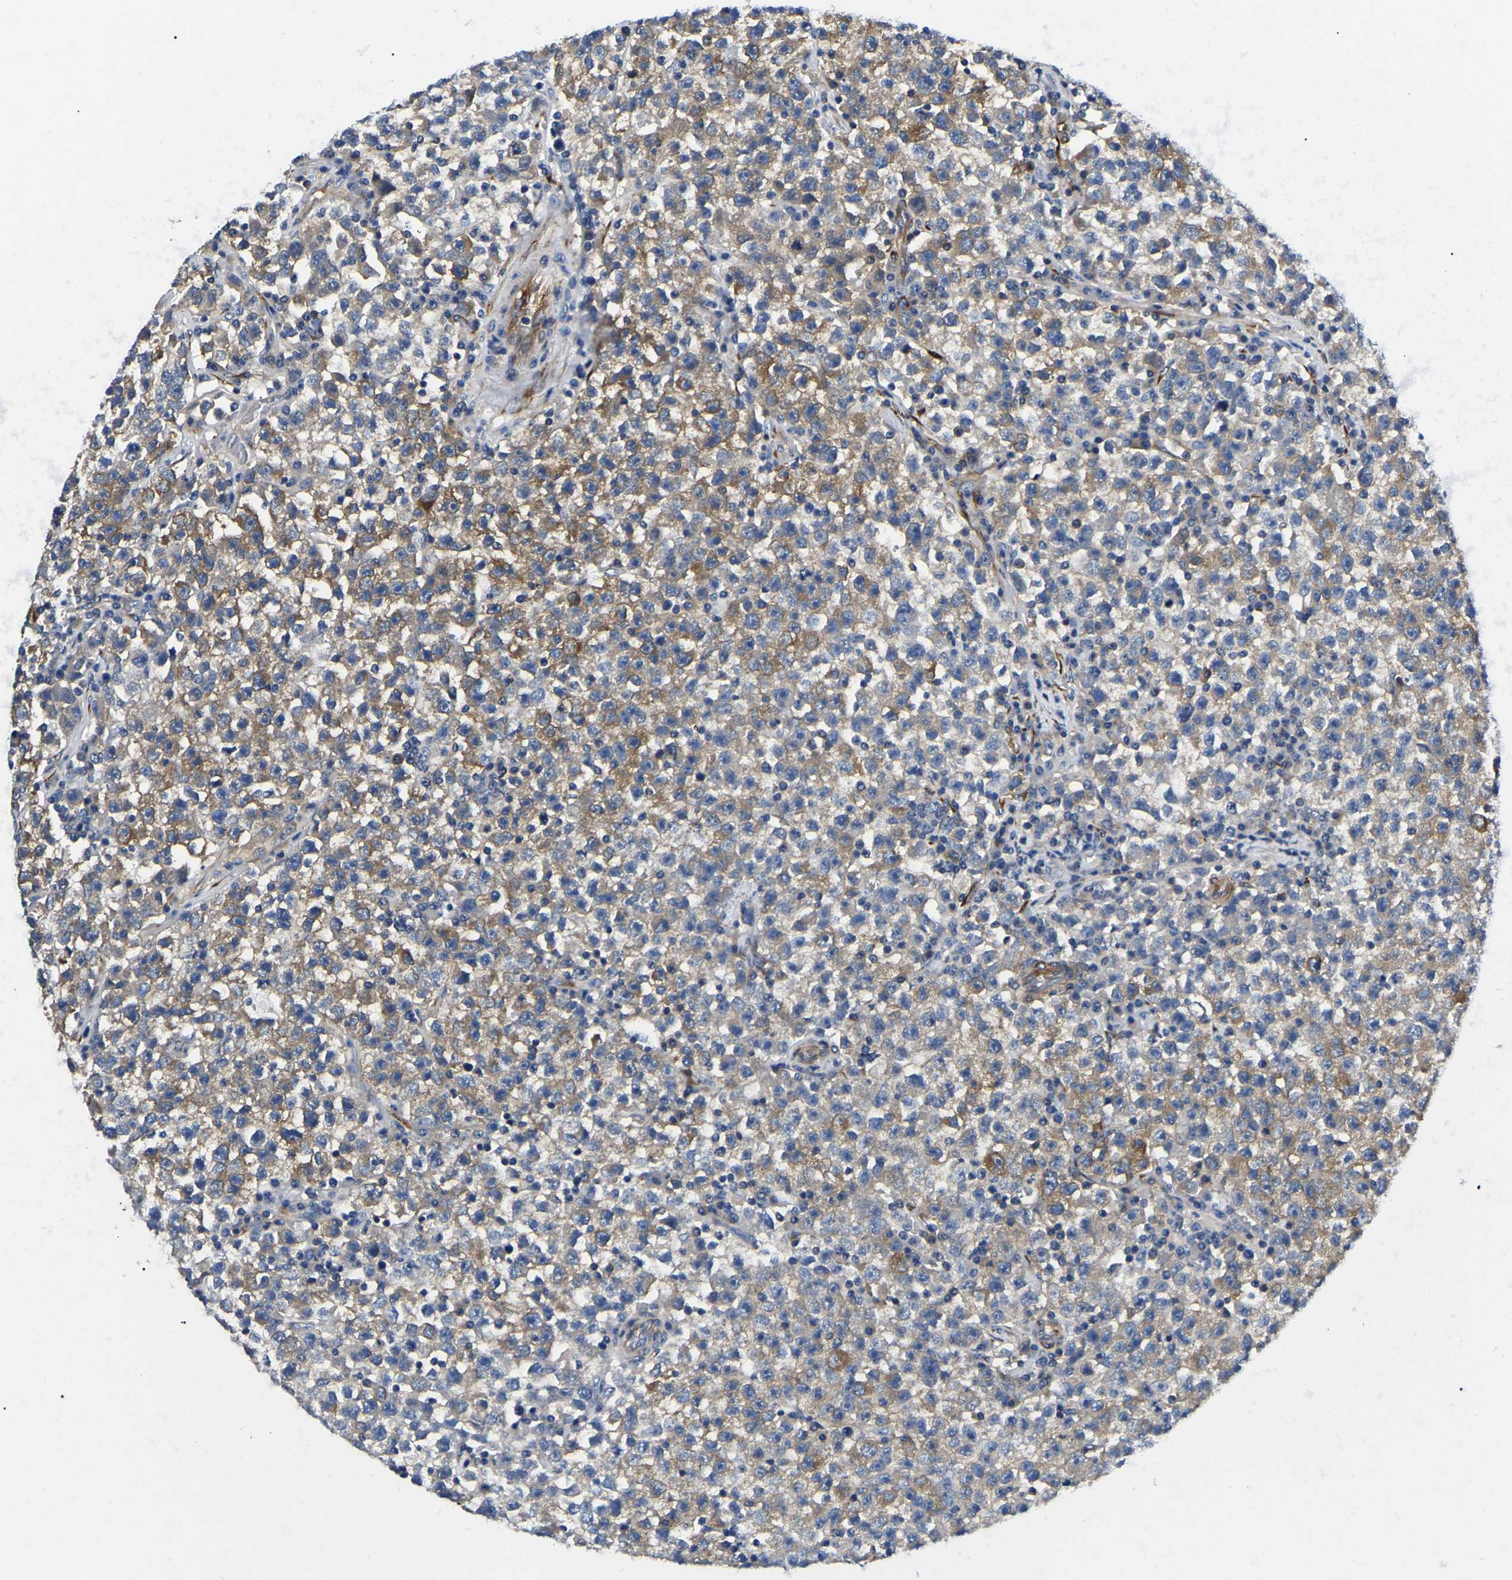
{"staining": {"intensity": "moderate", "quantity": "25%-75%", "location": "cytoplasmic/membranous"}, "tissue": "testis cancer", "cell_type": "Tumor cells", "image_type": "cancer", "snomed": [{"axis": "morphology", "description": "Seminoma, NOS"}, {"axis": "topography", "description": "Testis"}], "caption": "Approximately 25%-75% of tumor cells in human seminoma (testis) reveal moderate cytoplasmic/membranous protein positivity as visualized by brown immunohistochemical staining.", "gene": "DUSP8", "patient": {"sex": "male", "age": 22}}